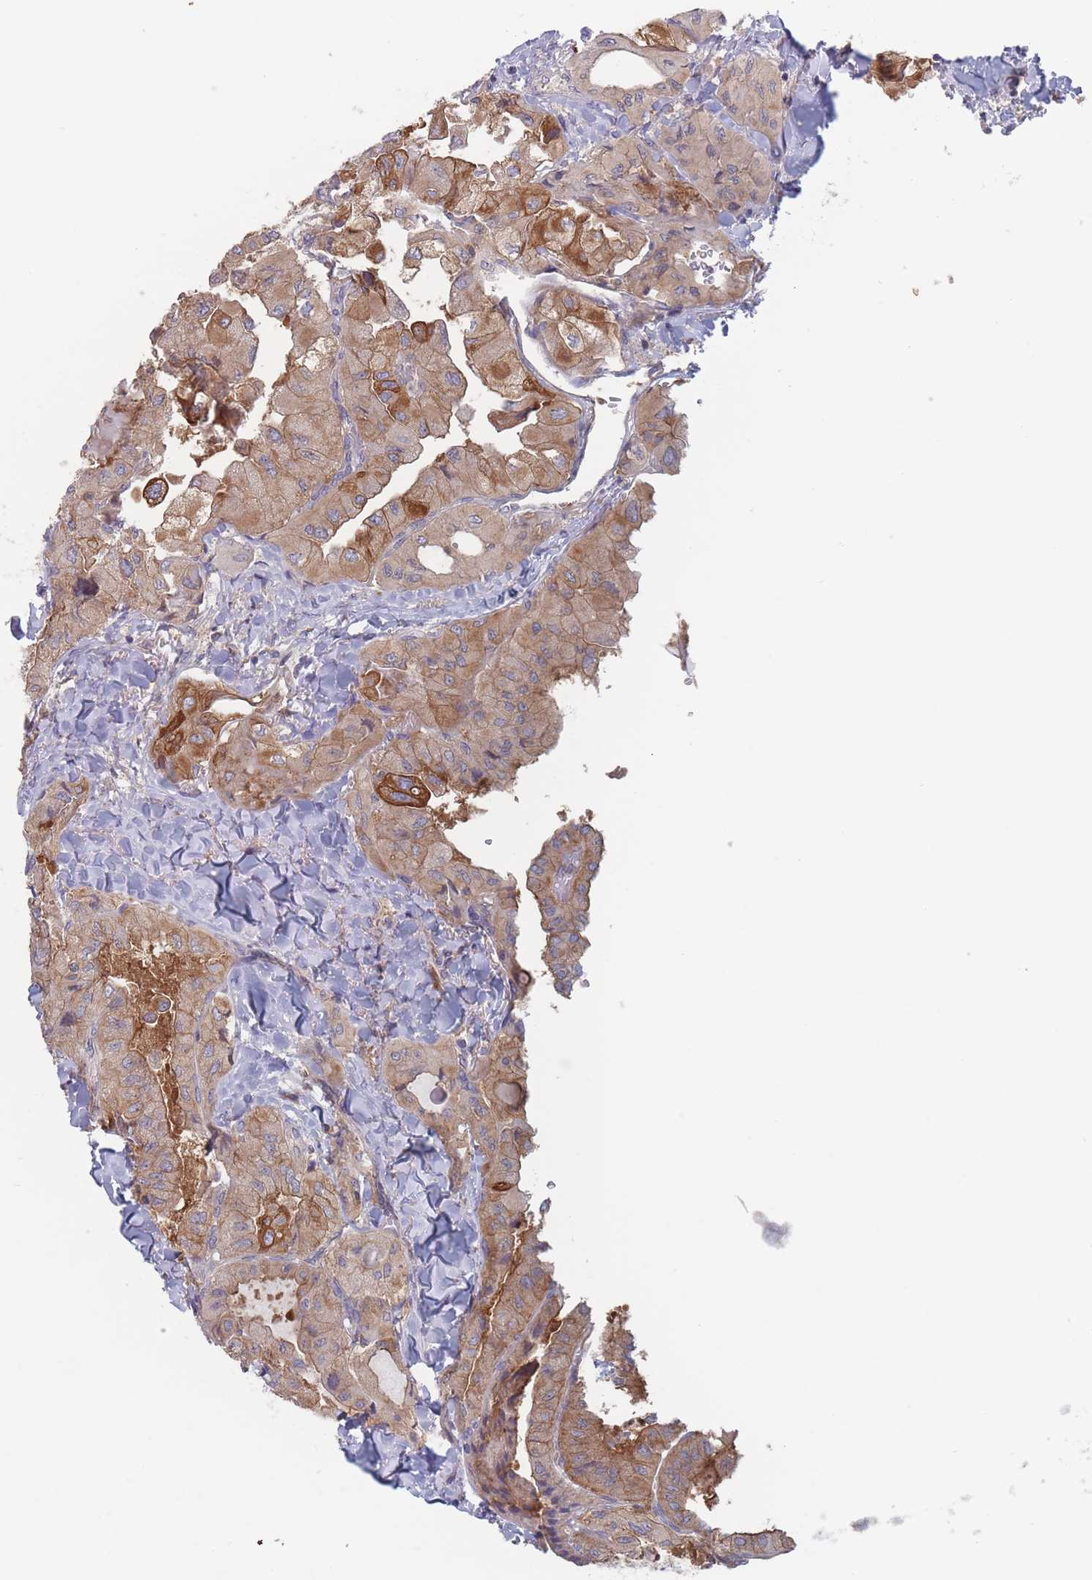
{"staining": {"intensity": "strong", "quantity": "25%-75%", "location": "cytoplasmic/membranous"}, "tissue": "thyroid cancer", "cell_type": "Tumor cells", "image_type": "cancer", "snomed": [{"axis": "morphology", "description": "Normal tissue, NOS"}, {"axis": "morphology", "description": "Papillary adenocarcinoma, NOS"}, {"axis": "topography", "description": "Thyroid gland"}], "caption": "Thyroid cancer stained for a protein (brown) shows strong cytoplasmic/membranous positive staining in approximately 25%-75% of tumor cells.", "gene": "EFCC1", "patient": {"sex": "female", "age": 59}}